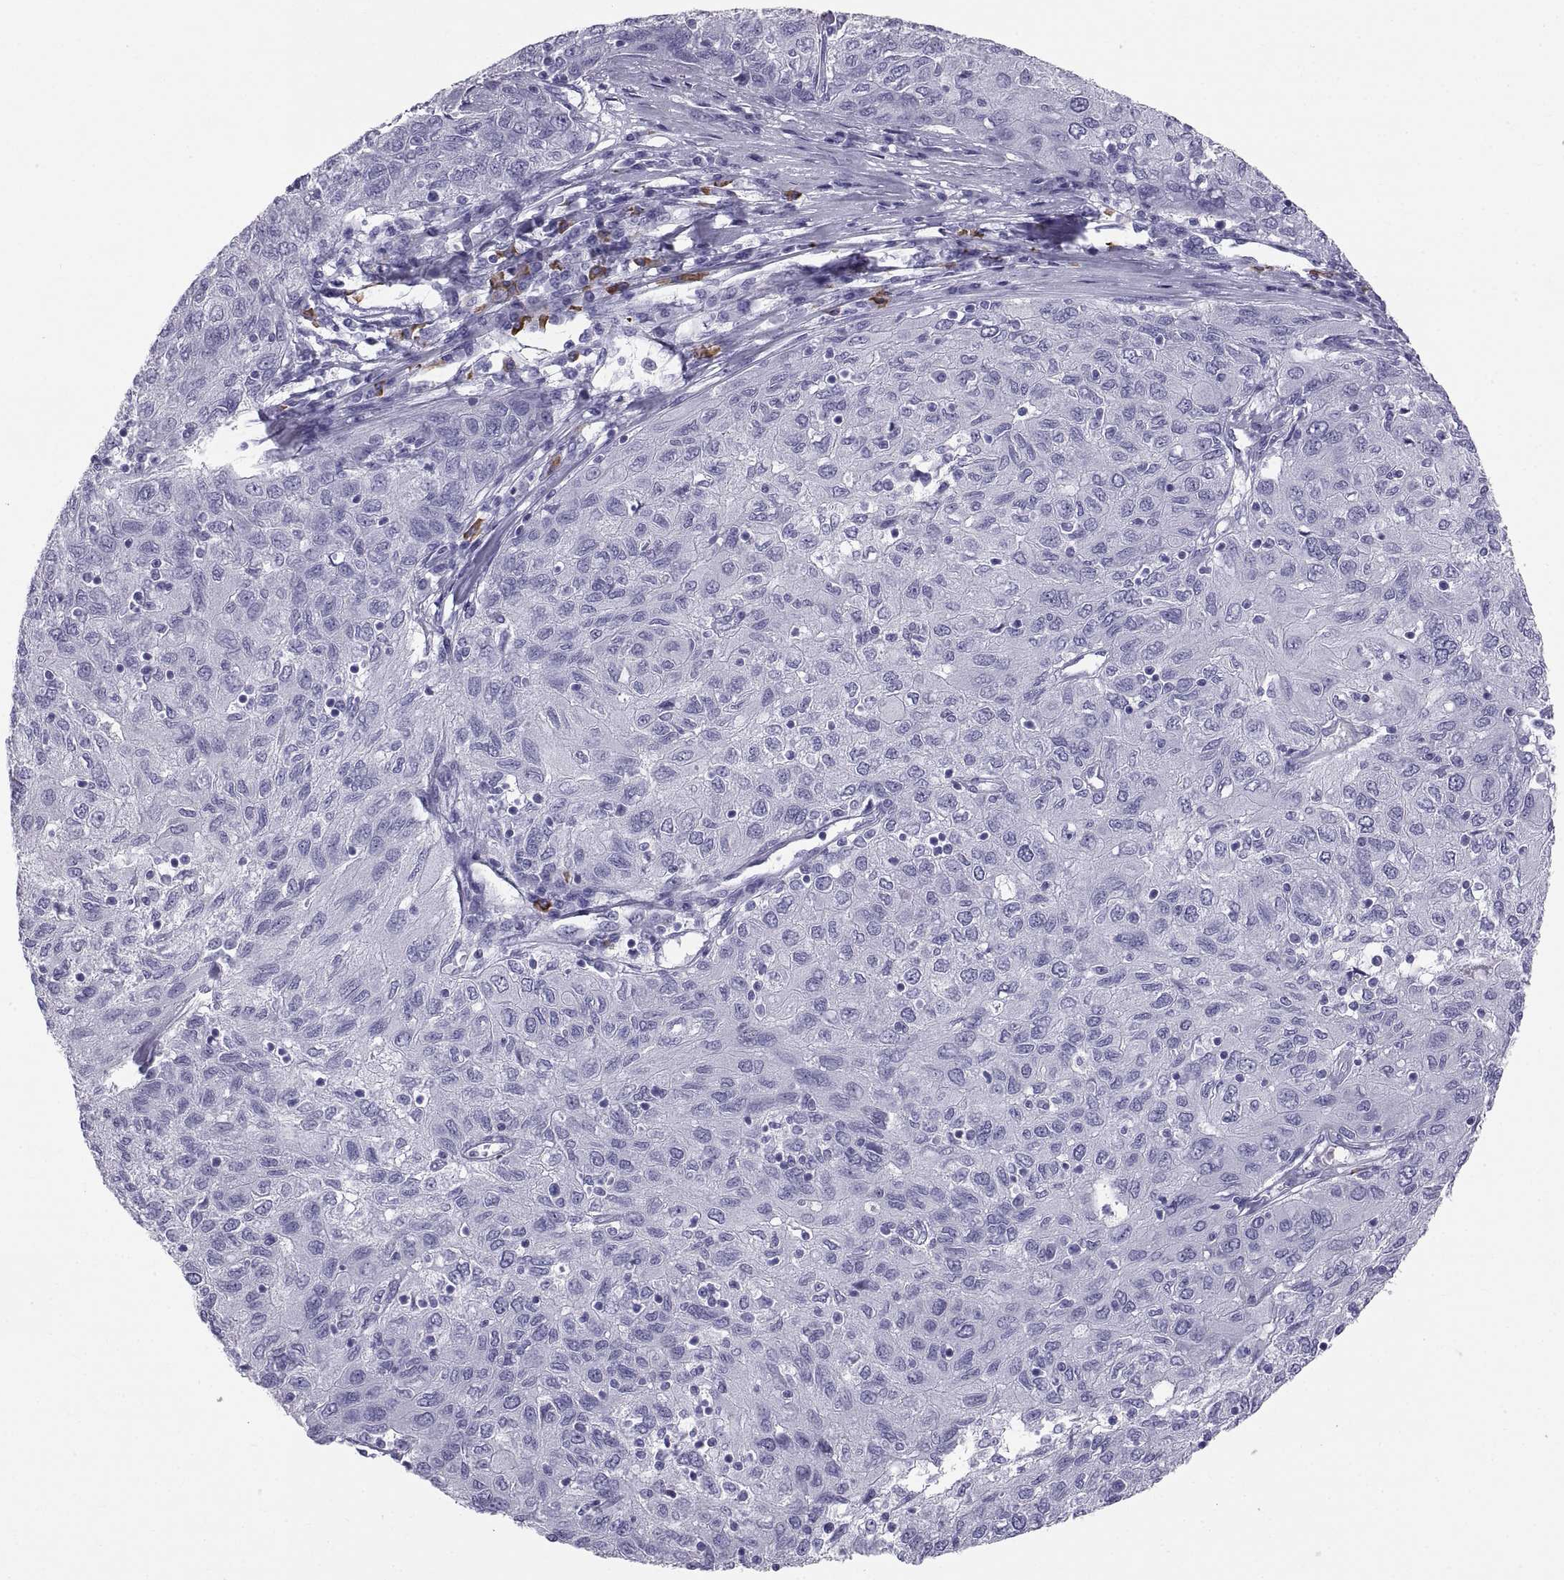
{"staining": {"intensity": "negative", "quantity": "none", "location": "none"}, "tissue": "ovarian cancer", "cell_type": "Tumor cells", "image_type": "cancer", "snomed": [{"axis": "morphology", "description": "Carcinoma, endometroid"}, {"axis": "topography", "description": "Ovary"}], "caption": "IHC histopathology image of neoplastic tissue: ovarian endometroid carcinoma stained with DAB (3,3'-diaminobenzidine) demonstrates no significant protein staining in tumor cells.", "gene": "CT47A10", "patient": {"sex": "female", "age": 50}}